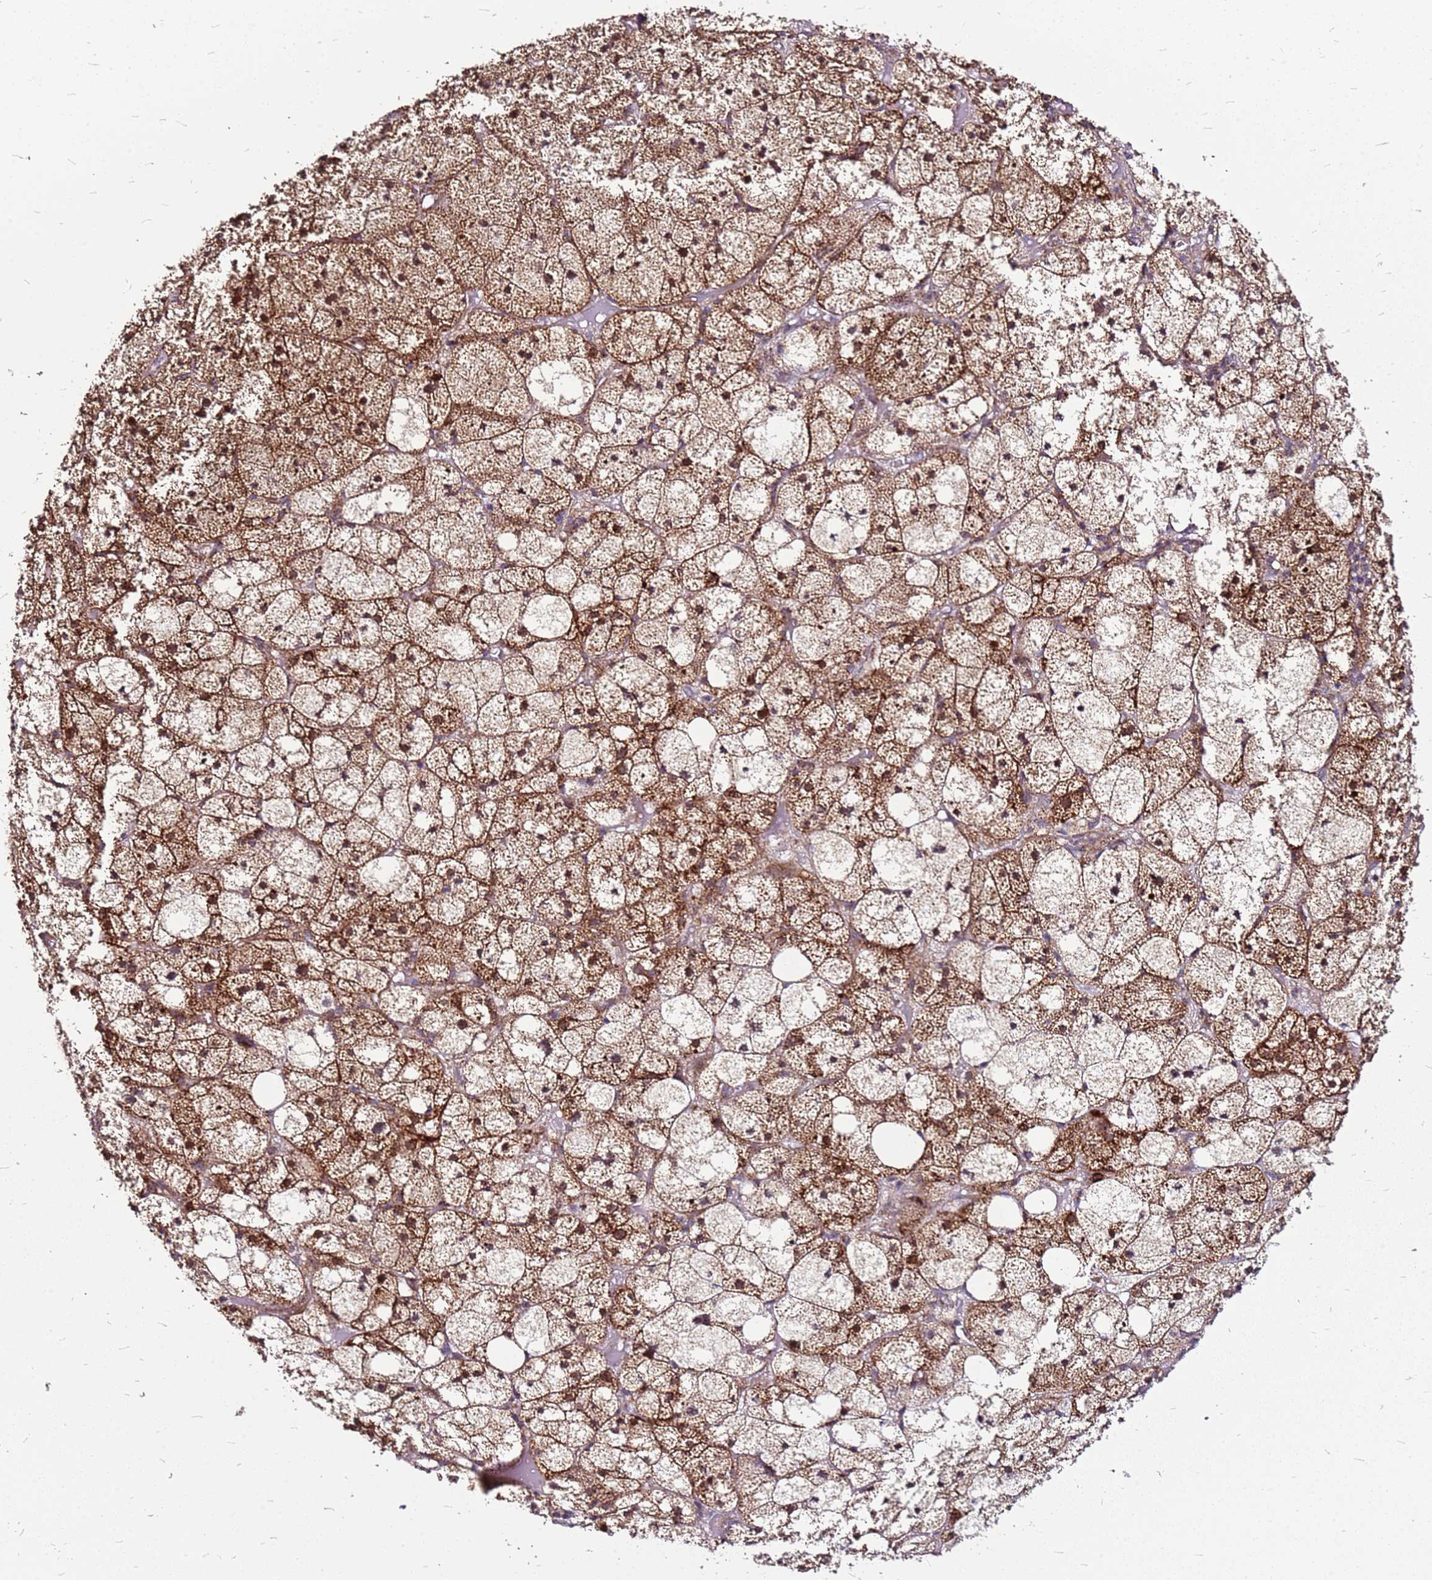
{"staining": {"intensity": "strong", "quantity": ">75%", "location": "cytoplasmic/membranous"}, "tissue": "adrenal gland", "cell_type": "Glandular cells", "image_type": "normal", "snomed": [{"axis": "morphology", "description": "Normal tissue, NOS"}, {"axis": "topography", "description": "Adrenal gland"}], "caption": "Adrenal gland stained with immunohistochemistry (IHC) demonstrates strong cytoplasmic/membranous positivity in about >75% of glandular cells. (DAB (3,3'-diaminobenzidine) = brown stain, brightfield microscopy at high magnification).", "gene": "OR51T1", "patient": {"sex": "female", "age": 61}}